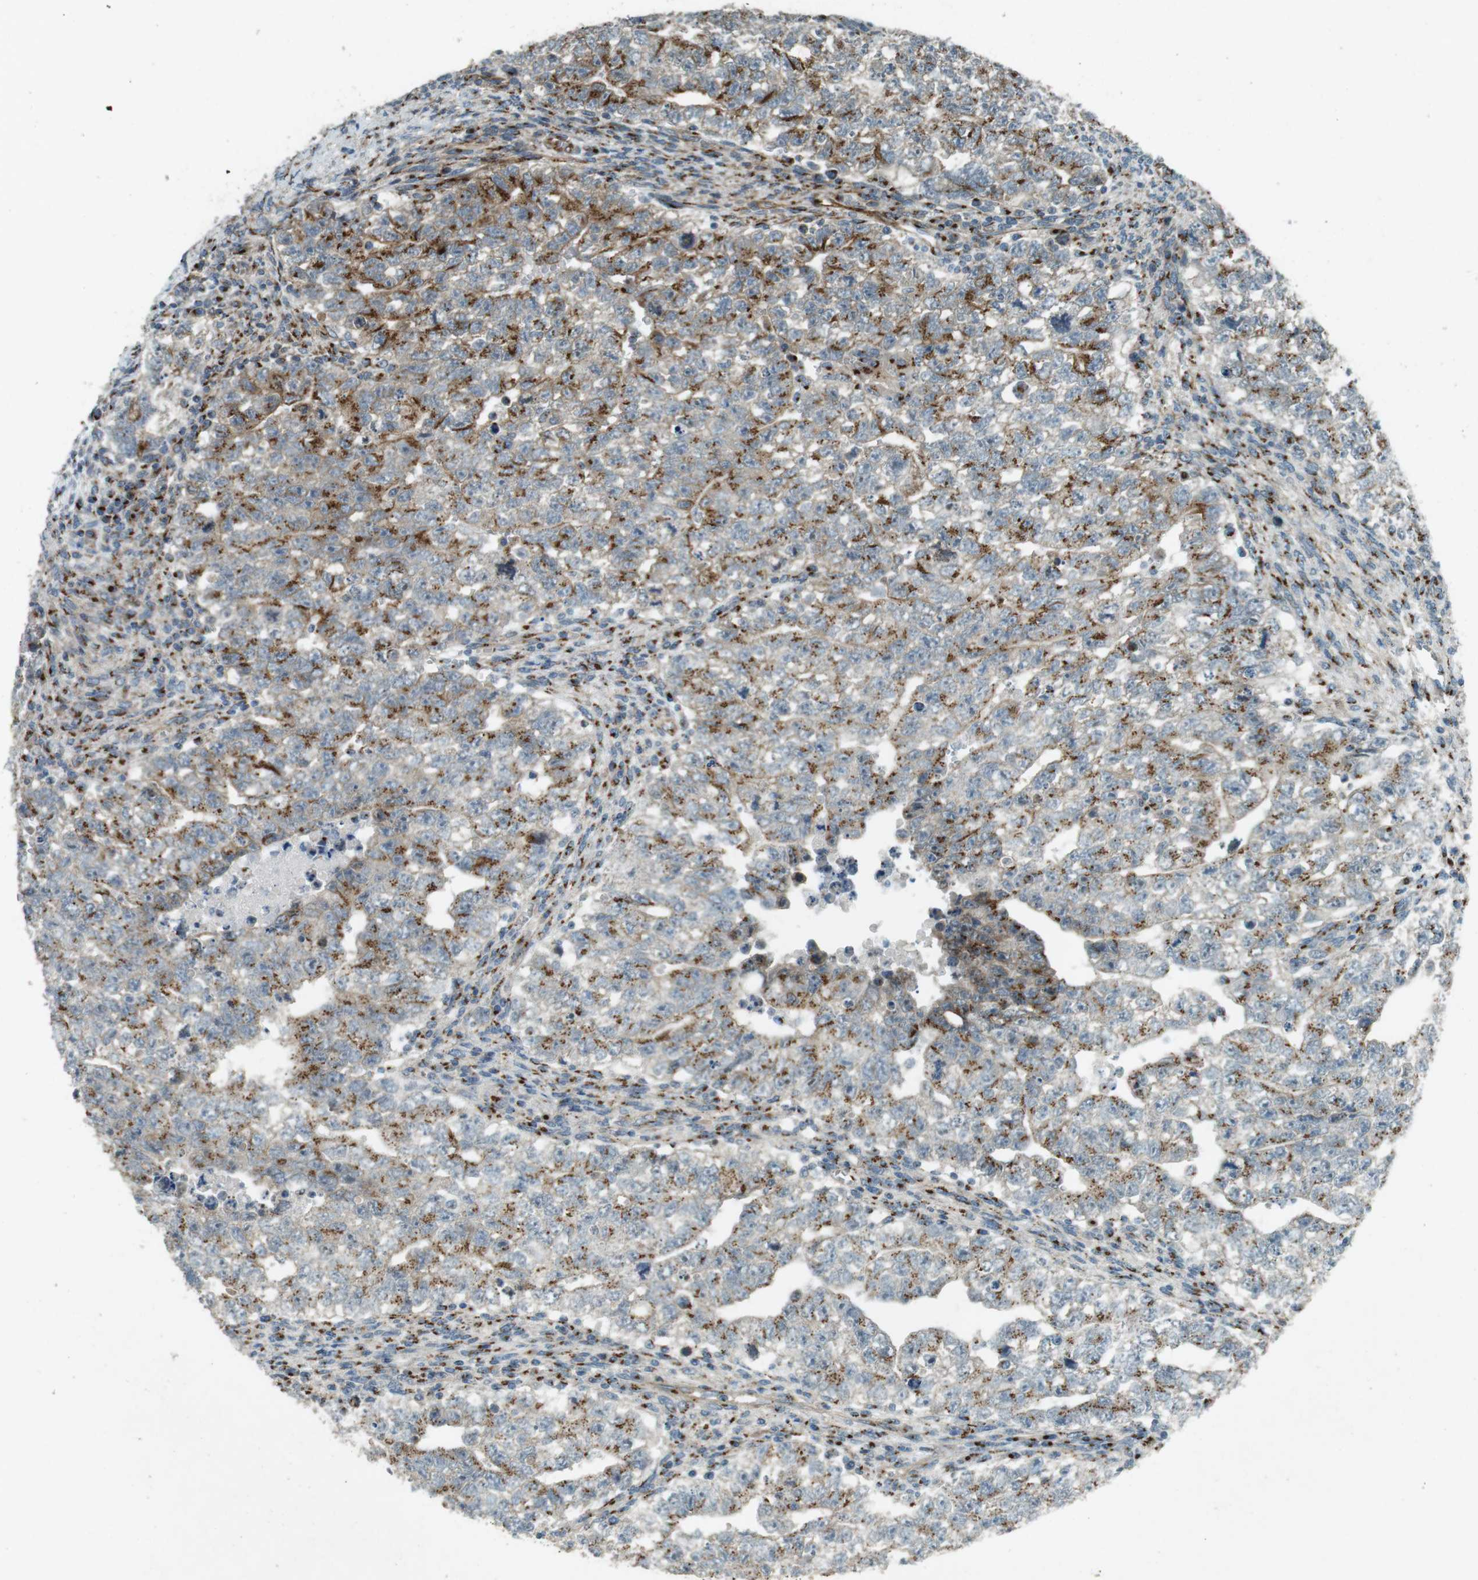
{"staining": {"intensity": "moderate", "quantity": ">75%", "location": "cytoplasmic/membranous"}, "tissue": "testis cancer", "cell_type": "Tumor cells", "image_type": "cancer", "snomed": [{"axis": "morphology", "description": "Seminoma, NOS"}, {"axis": "morphology", "description": "Carcinoma, Embryonal, NOS"}, {"axis": "topography", "description": "Testis"}], "caption": "This photomicrograph displays IHC staining of seminoma (testis), with medium moderate cytoplasmic/membranous positivity in about >75% of tumor cells.", "gene": "TMEM115", "patient": {"sex": "male", "age": 38}}